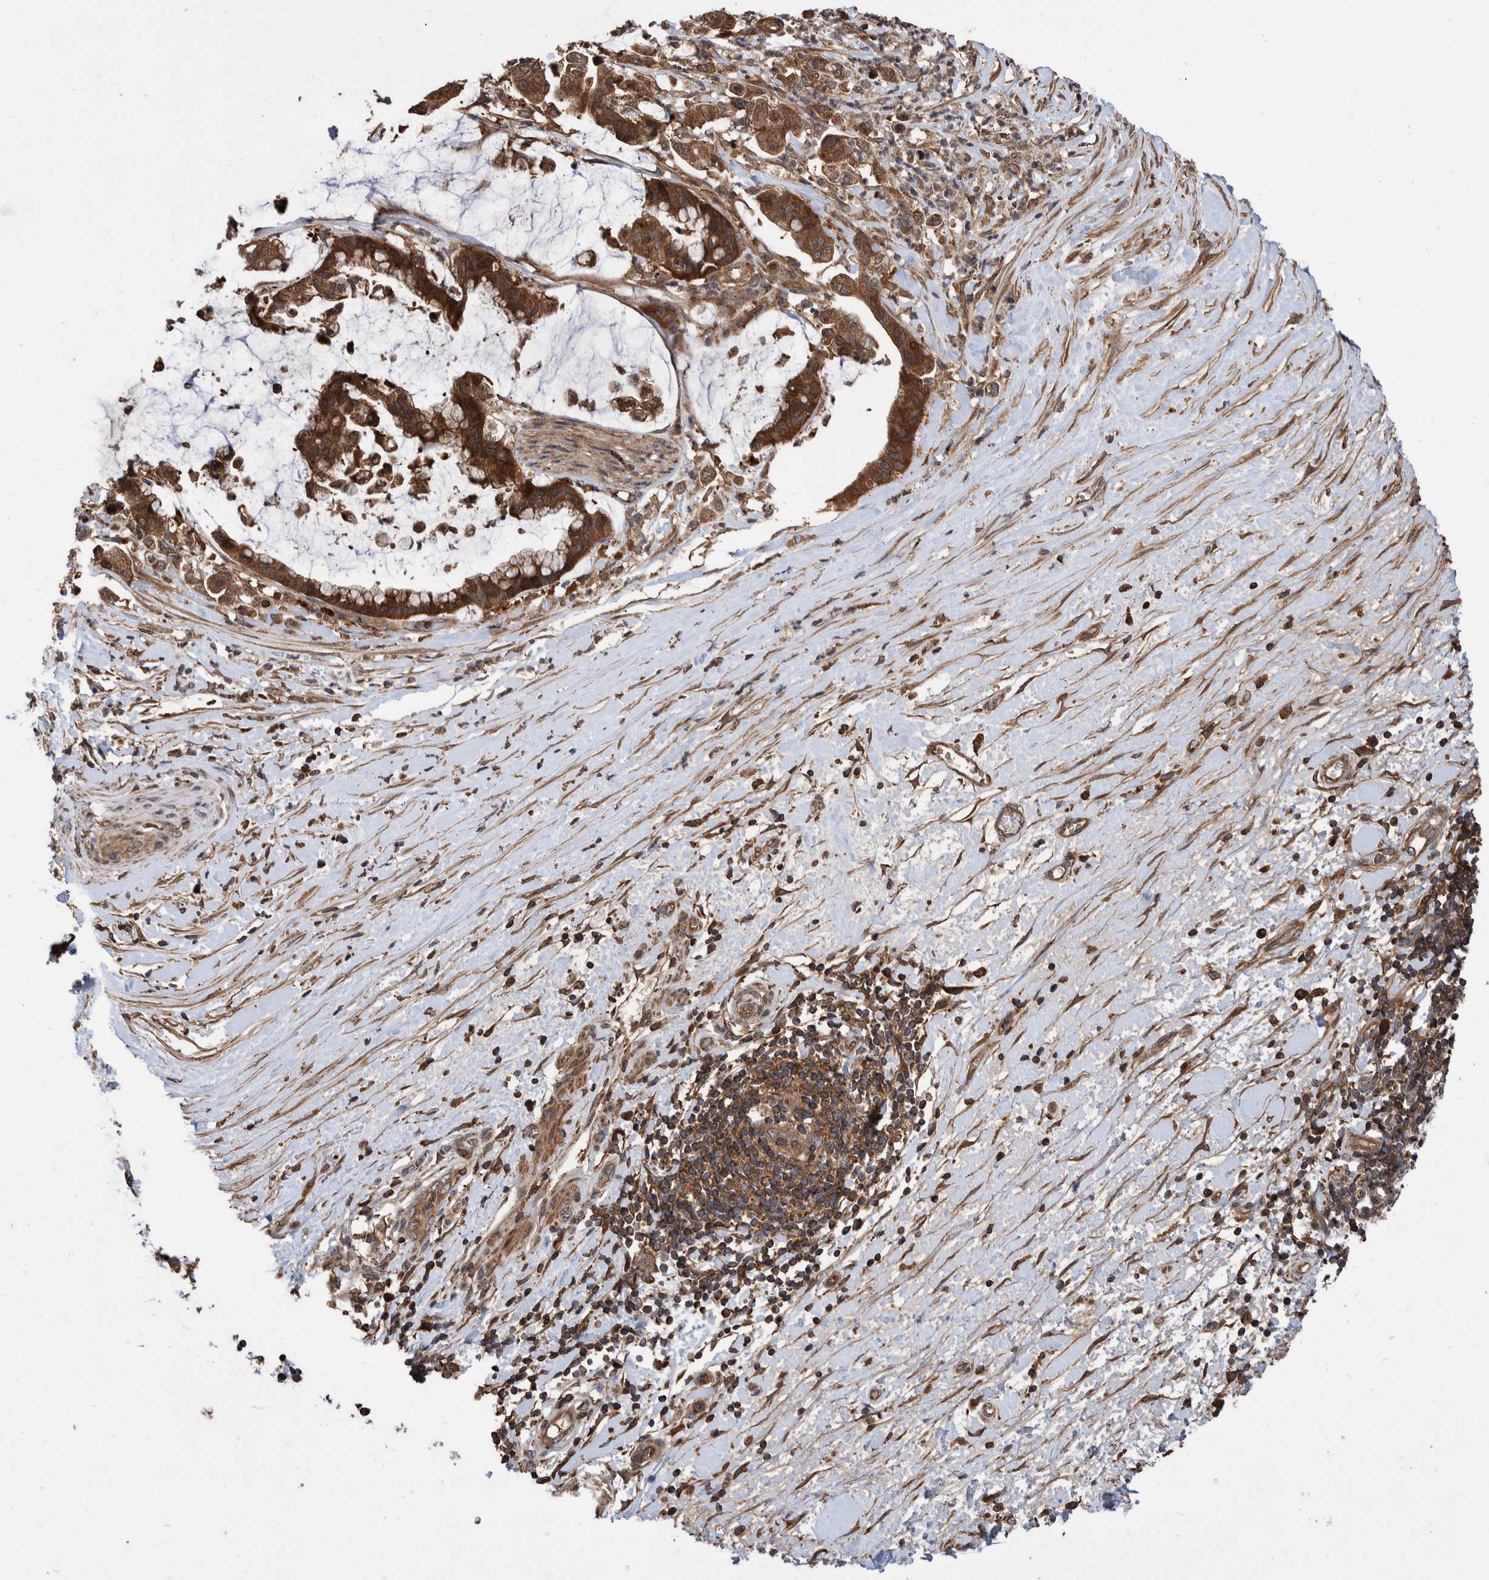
{"staining": {"intensity": "strong", "quantity": ">75%", "location": "cytoplasmic/membranous"}, "tissue": "pancreatic cancer", "cell_type": "Tumor cells", "image_type": "cancer", "snomed": [{"axis": "morphology", "description": "Adenocarcinoma, NOS"}, {"axis": "topography", "description": "Pancreas"}], "caption": "Human adenocarcinoma (pancreatic) stained with a protein marker shows strong staining in tumor cells.", "gene": "VBP1", "patient": {"sex": "male", "age": 41}}